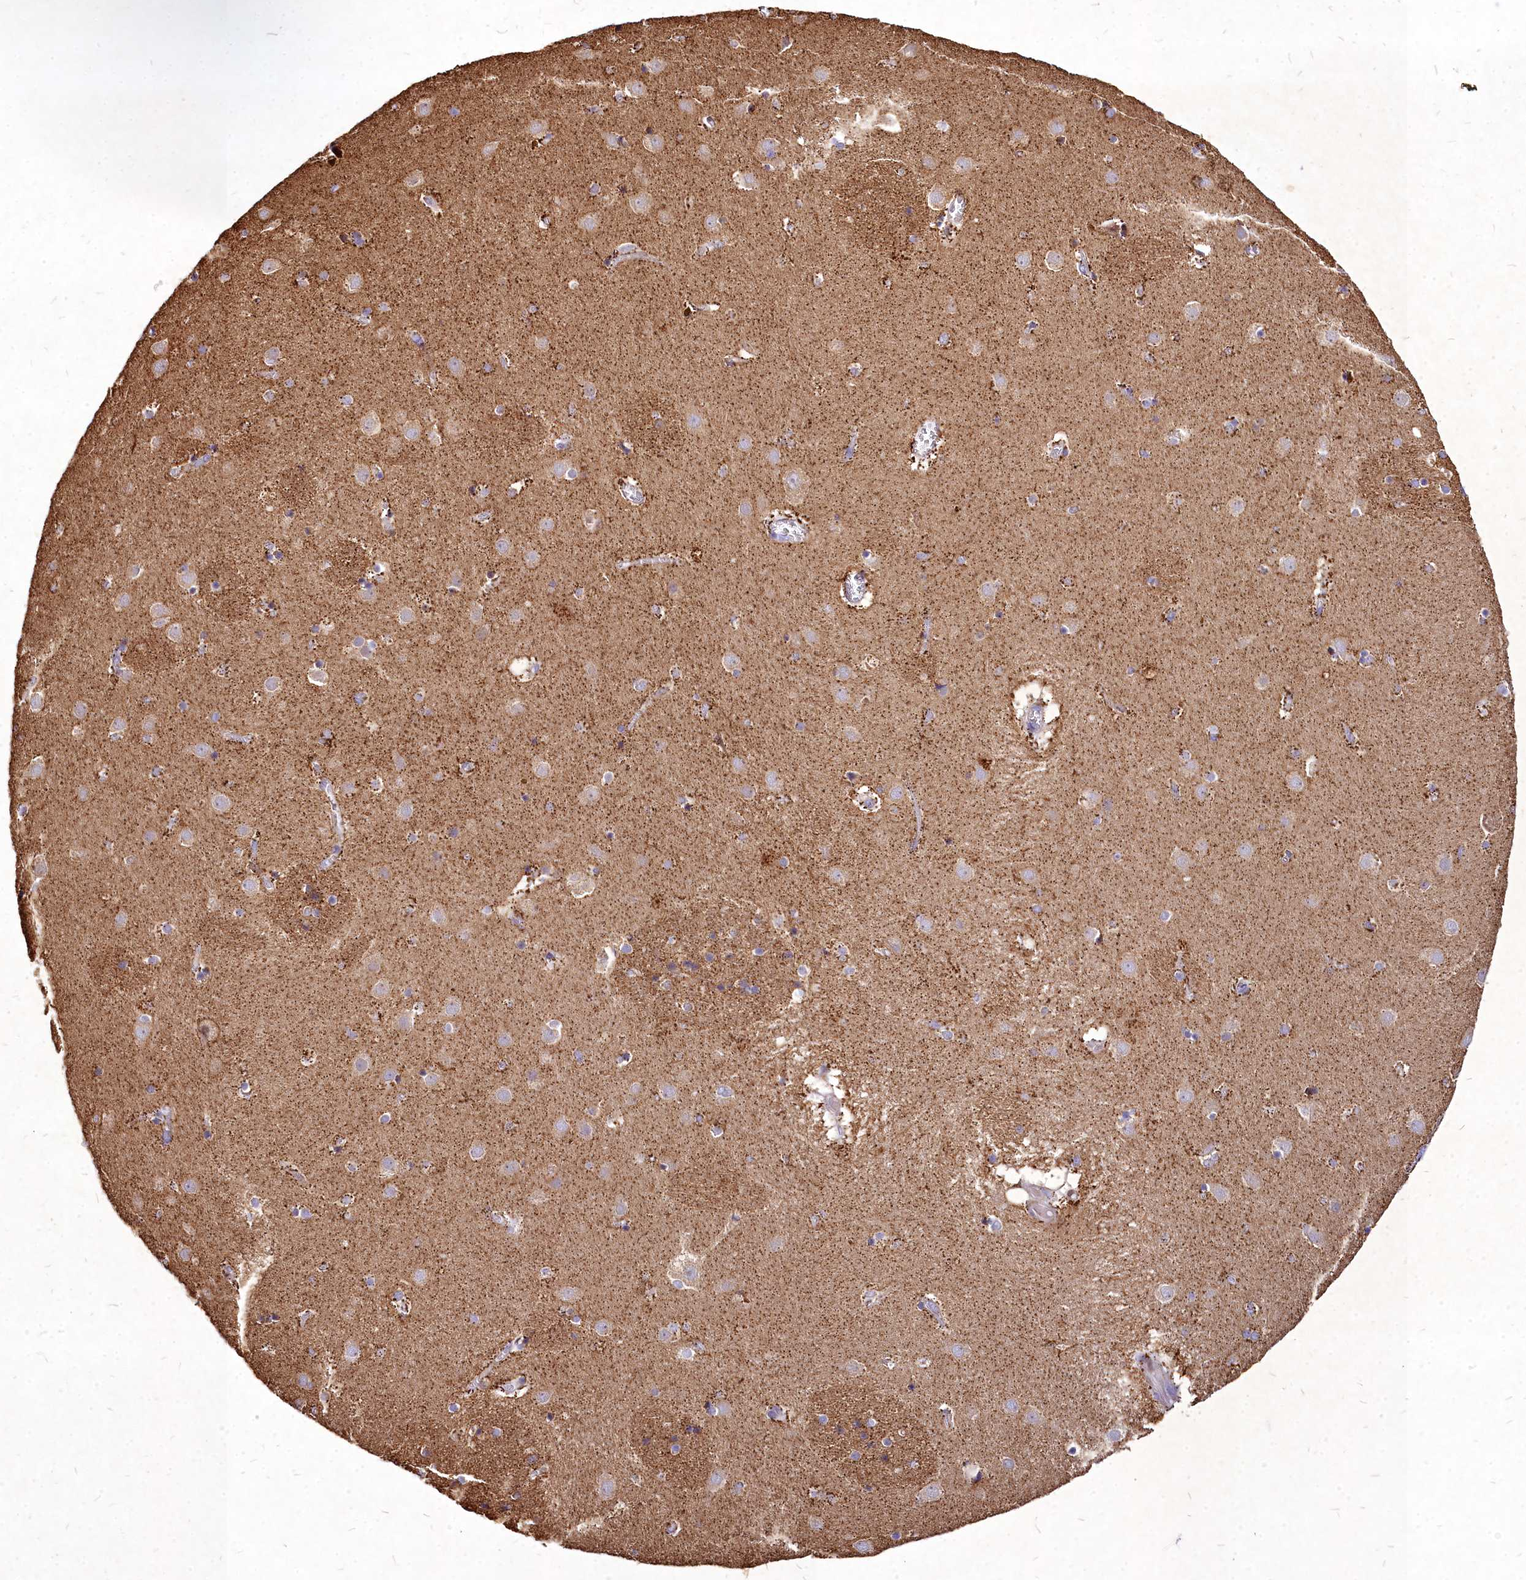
{"staining": {"intensity": "weak", "quantity": ">75%", "location": "cytoplasmic/membranous"}, "tissue": "caudate", "cell_type": "Glial cells", "image_type": "normal", "snomed": [{"axis": "morphology", "description": "Normal tissue, NOS"}, {"axis": "topography", "description": "Lateral ventricle wall"}], "caption": "Brown immunohistochemical staining in benign caudate reveals weak cytoplasmic/membranous staining in about >75% of glial cells. (DAB = brown stain, brightfield microscopy at high magnification).", "gene": "SKA1", "patient": {"sex": "male", "age": 70}}